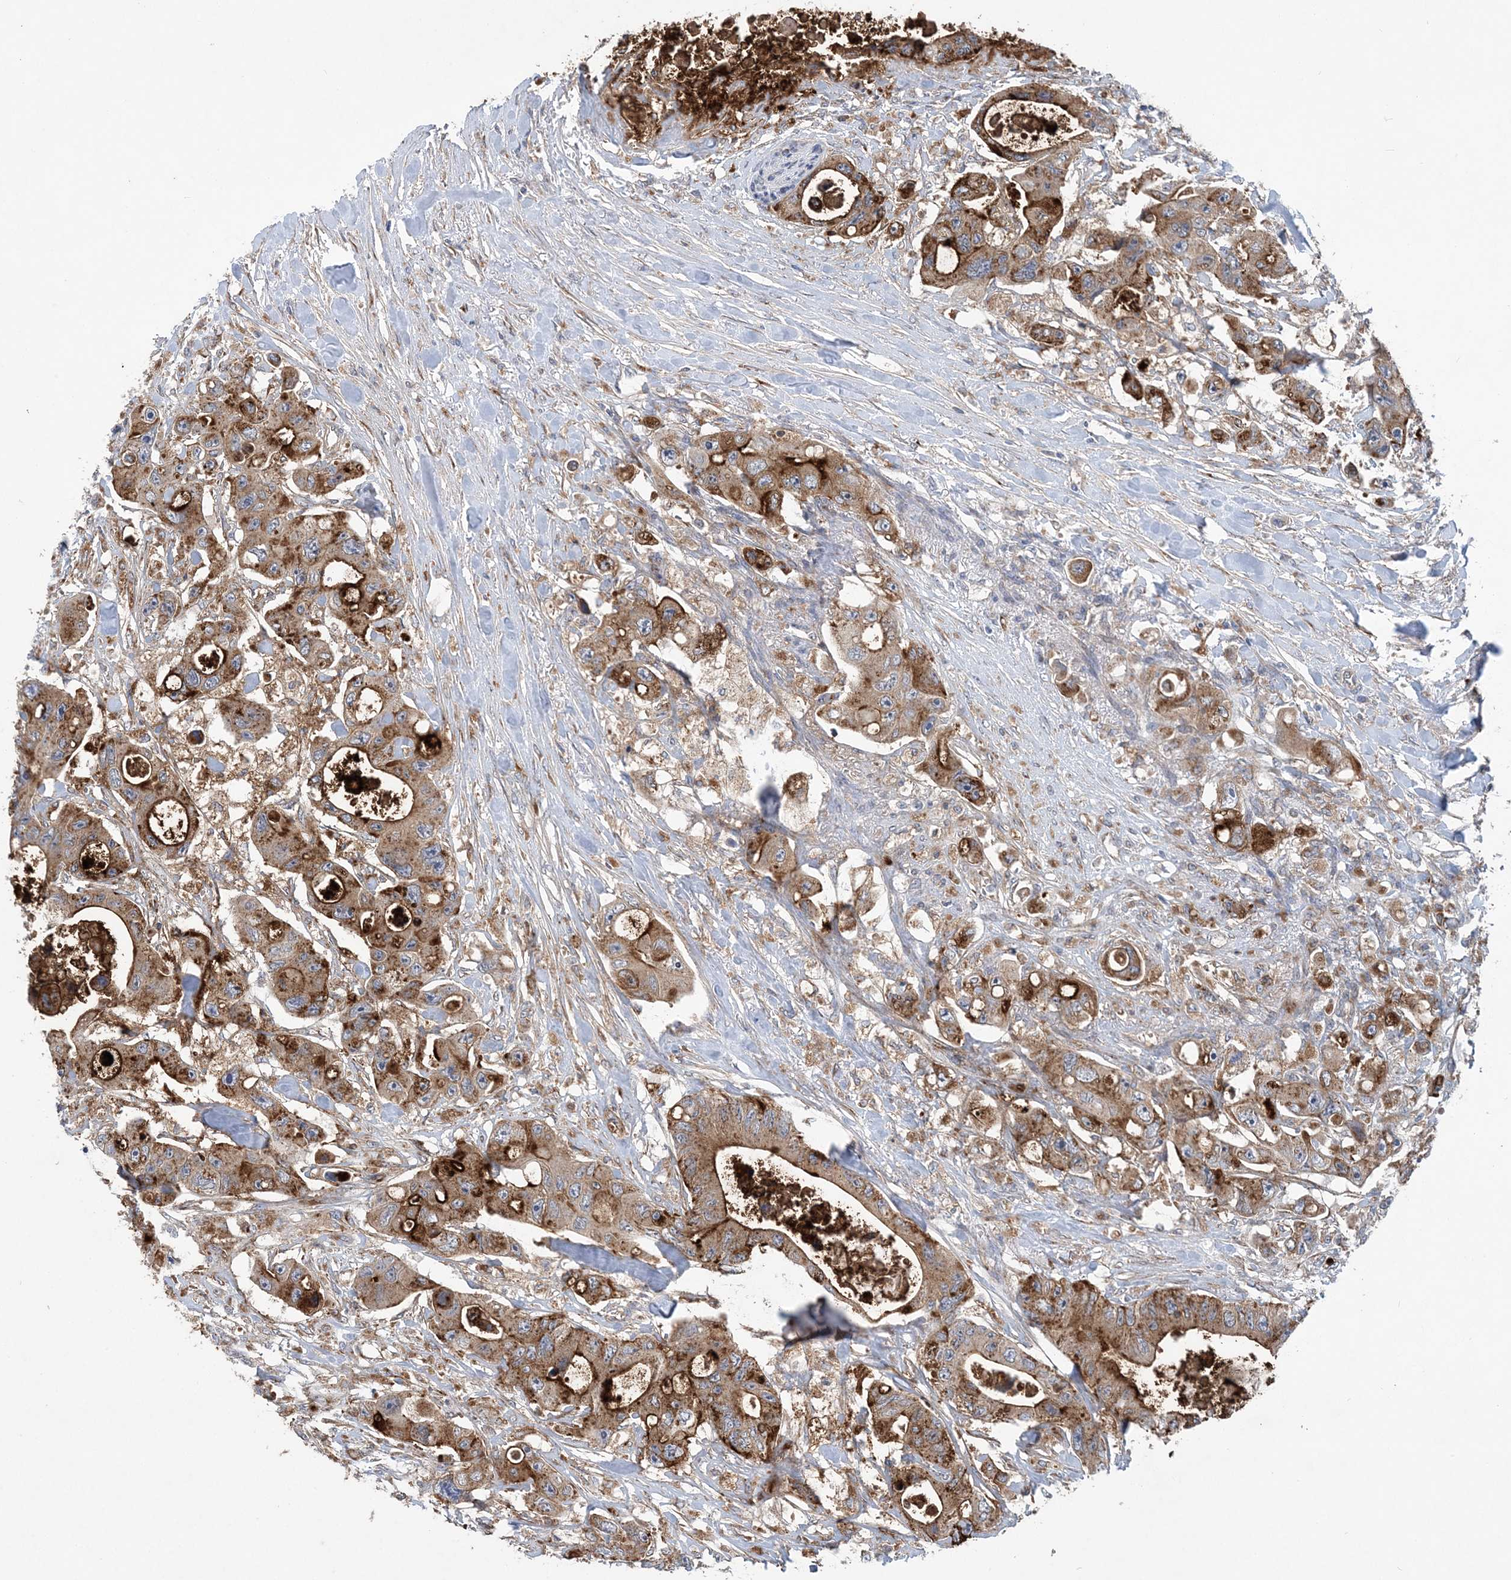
{"staining": {"intensity": "moderate", "quantity": ">75%", "location": "cytoplasmic/membranous"}, "tissue": "colorectal cancer", "cell_type": "Tumor cells", "image_type": "cancer", "snomed": [{"axis": "morphology", "description": "Adenocarcinoma, NOS"}, {"axis": "topography", "description": "Colon"}], "caption": "Tumor cells exhibit medium levels of moderate cytoplasmic/membranous positivity in about >75% of cells in colorectal cancer (adenocarcinoma).", "gene": "PTTG1IP", "patient": {"sex": "female", "age": 46}}